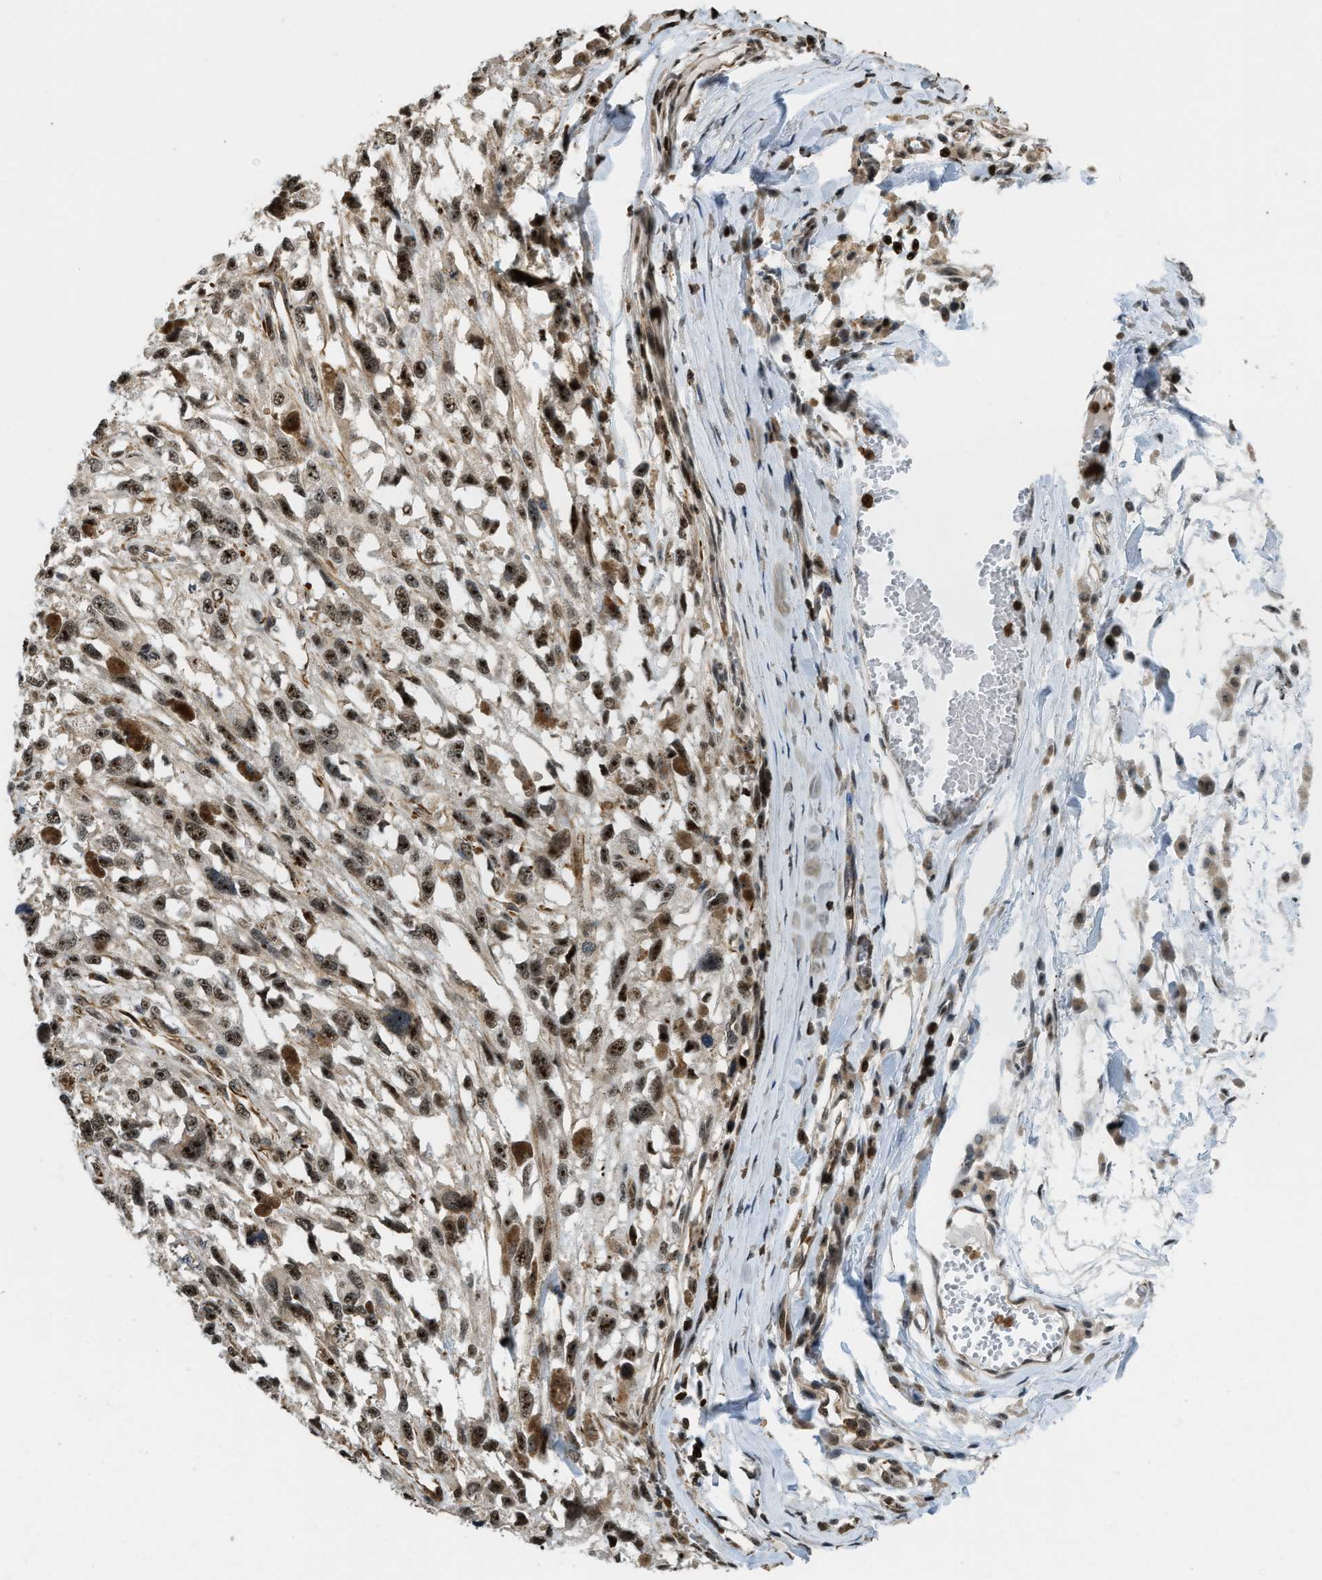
{"staining": {"intensity": "moderate", "quantity": ">75%", "location": "nuclear"}, "tissue": "melanoma", "cell_type": "Tumor cells", "image_type": "cancer", "snomed": [{"axis": "morphology", "description": "Malignant melanoma, Metastatic site"}, {"axis": "topography", "description": "Lymph node"}], "caption": "IHC (DAB (3,3'-diaminobenzidine)) staining of human melanoma shows moderate nuclear protein expression in approximately >75% of tumor cells.", "gene": "E2F1", "patient": {"sex": "male", "age": 59}}